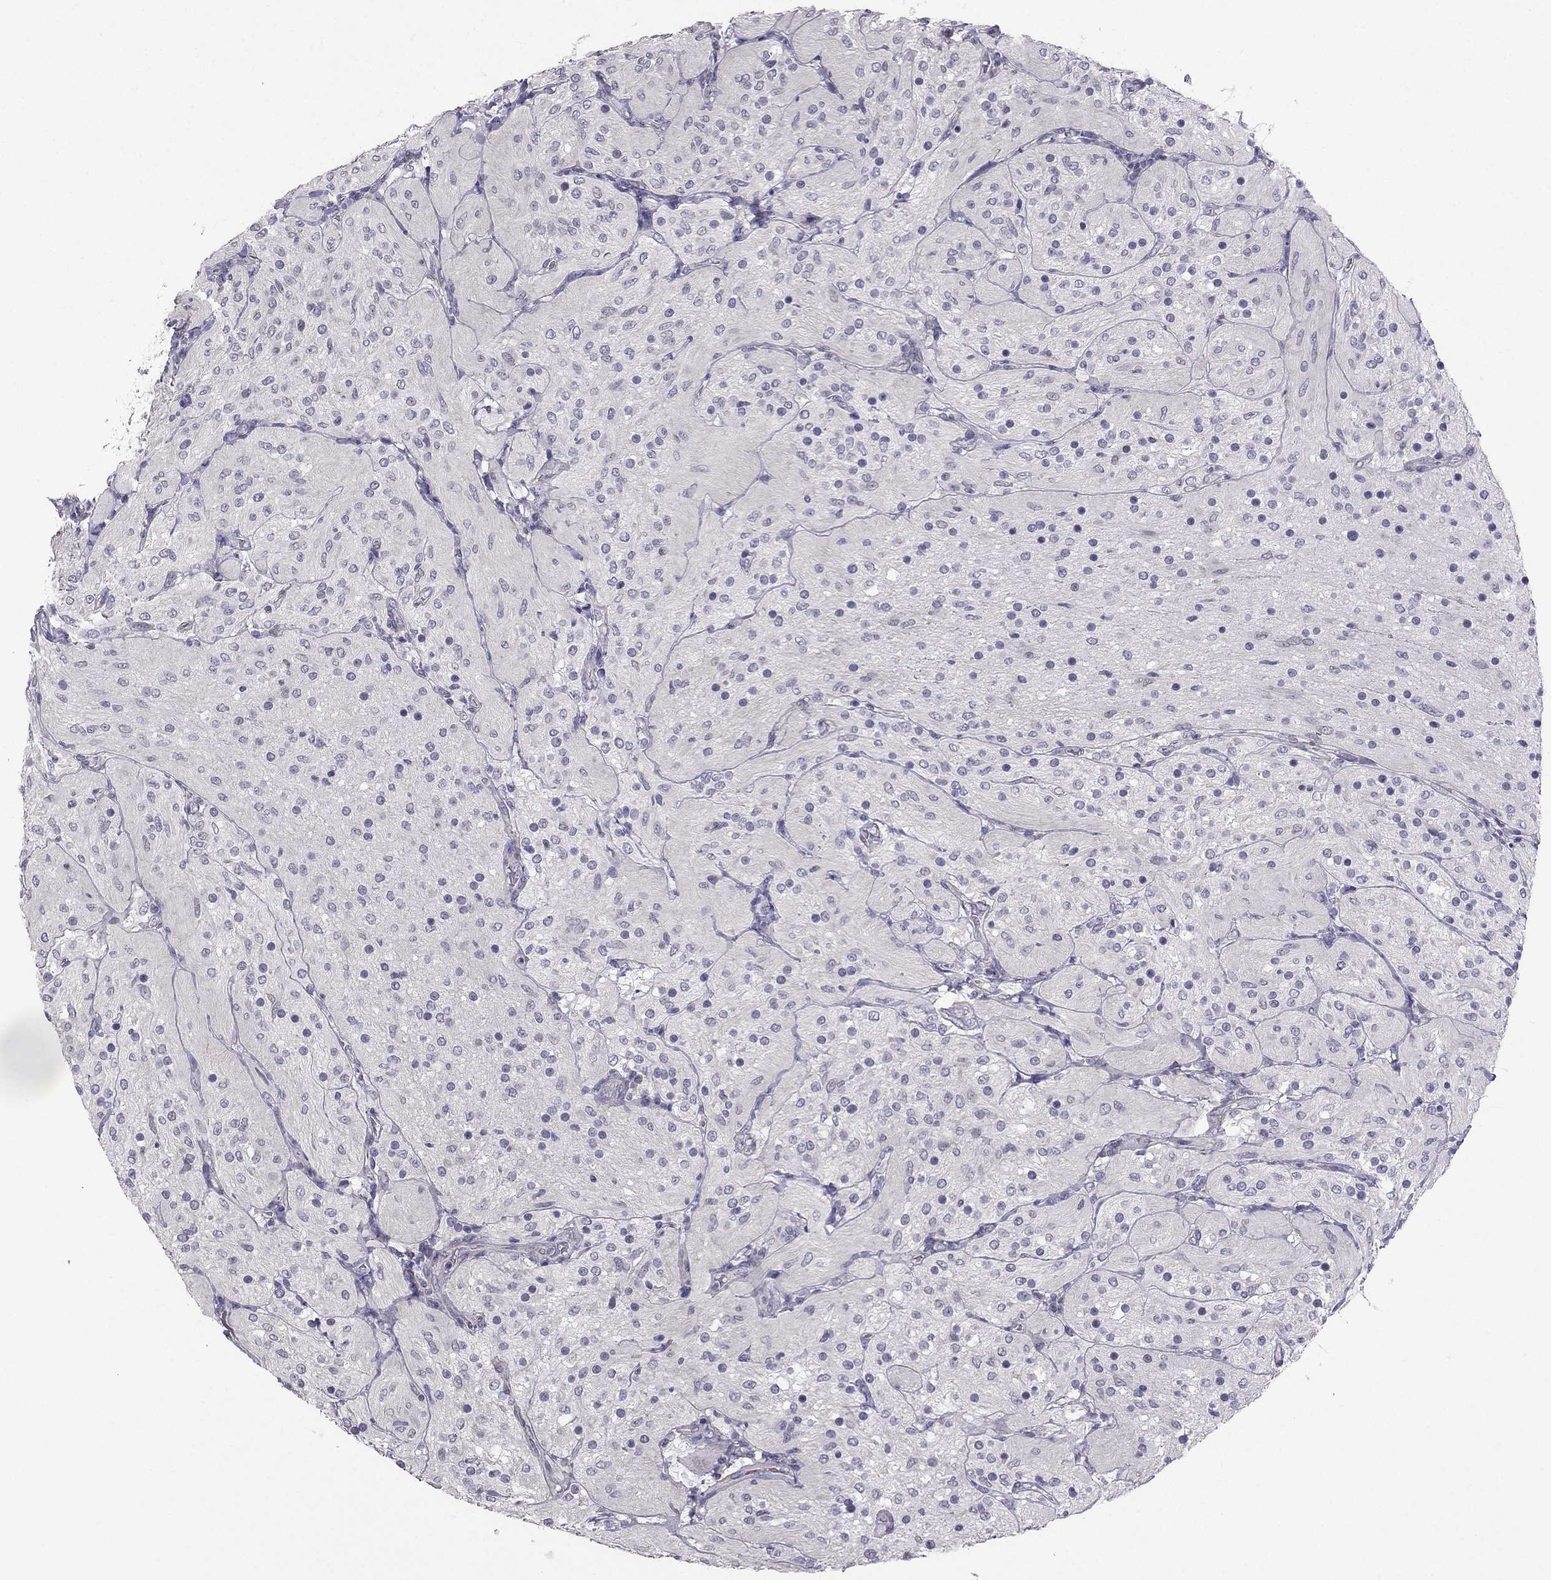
{"staining": {"intensity": "negative", "quantity": "none", "location": "none"}, "tissue": "glioma", "cell_type": "Tumor cells", "image_type": "cancer", "snomed": [{"axis": "morphology", "description": "Glioma, malignant, Low grade"}, {"axis": "topography", "description": "Brain"}], "caption": "Immunohistochemistry (IHC) histopathology image of neoplastic tissue: glioma stained with DAB (3,3'-diaminobenzidine) displays no significant protein expression in tumor cells.", "gene": "HSFX1", "patient": {"sex": "male", "age": 3}}